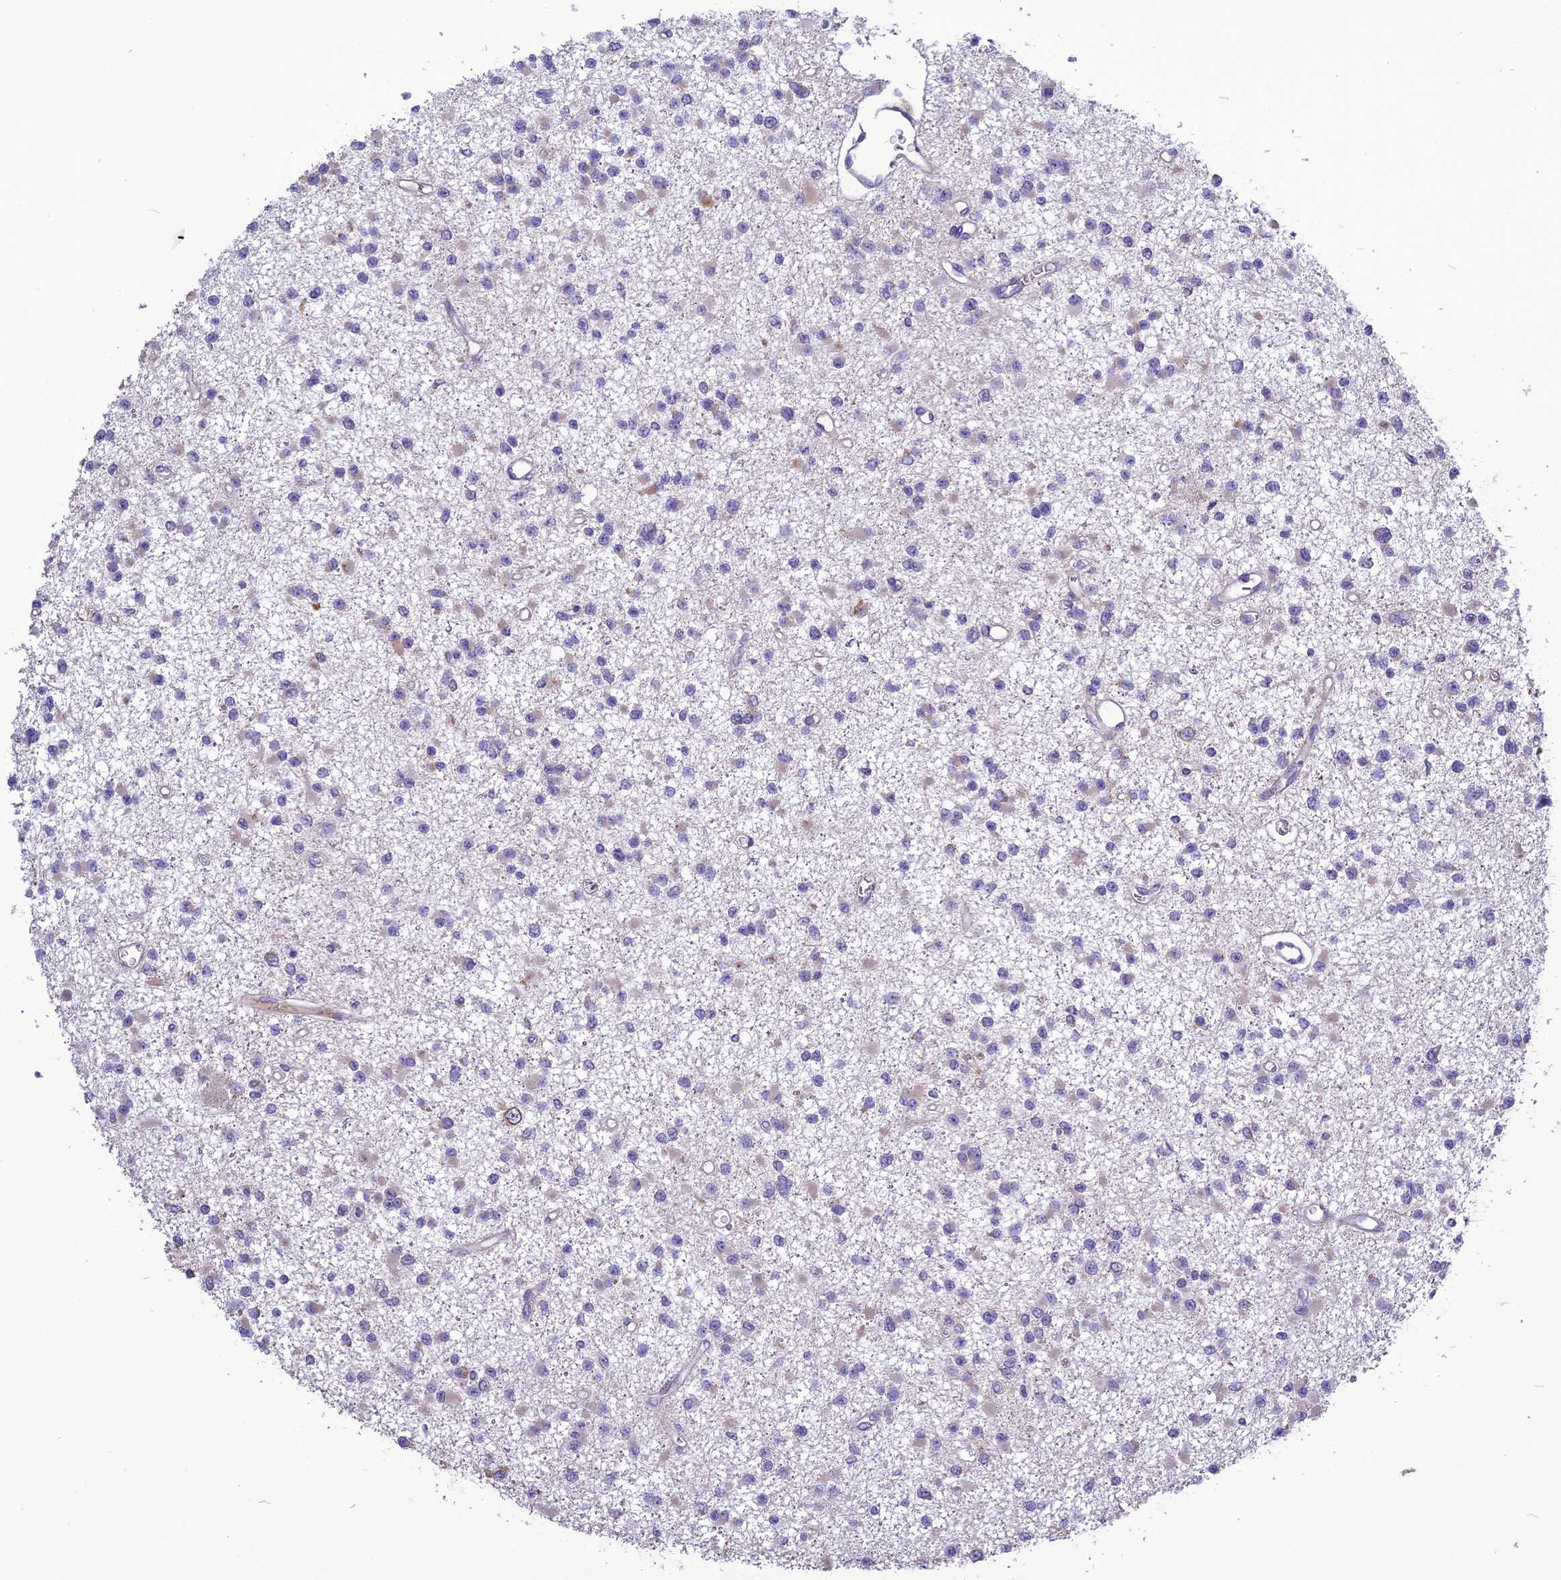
{"staining": {"intensity": "negative", "quantity": "none", "location": "none"}, "tissue": "glioma", "cell_type": "Tumor cells", "image_type": "cancer", "snomed": [{"axis": "morphology", "description": "Glioma, malignant, Low grade"}, {"axis": "topography", "description": "Brain"}], "caption": "Immunohistochemistry photomicrograph of malignant glioma (low-grade) stained for a protein (brown), which displays no positivity in tumor cells.", "gene": "SPG21", "patient": {"sex": "female", "age": 22}}